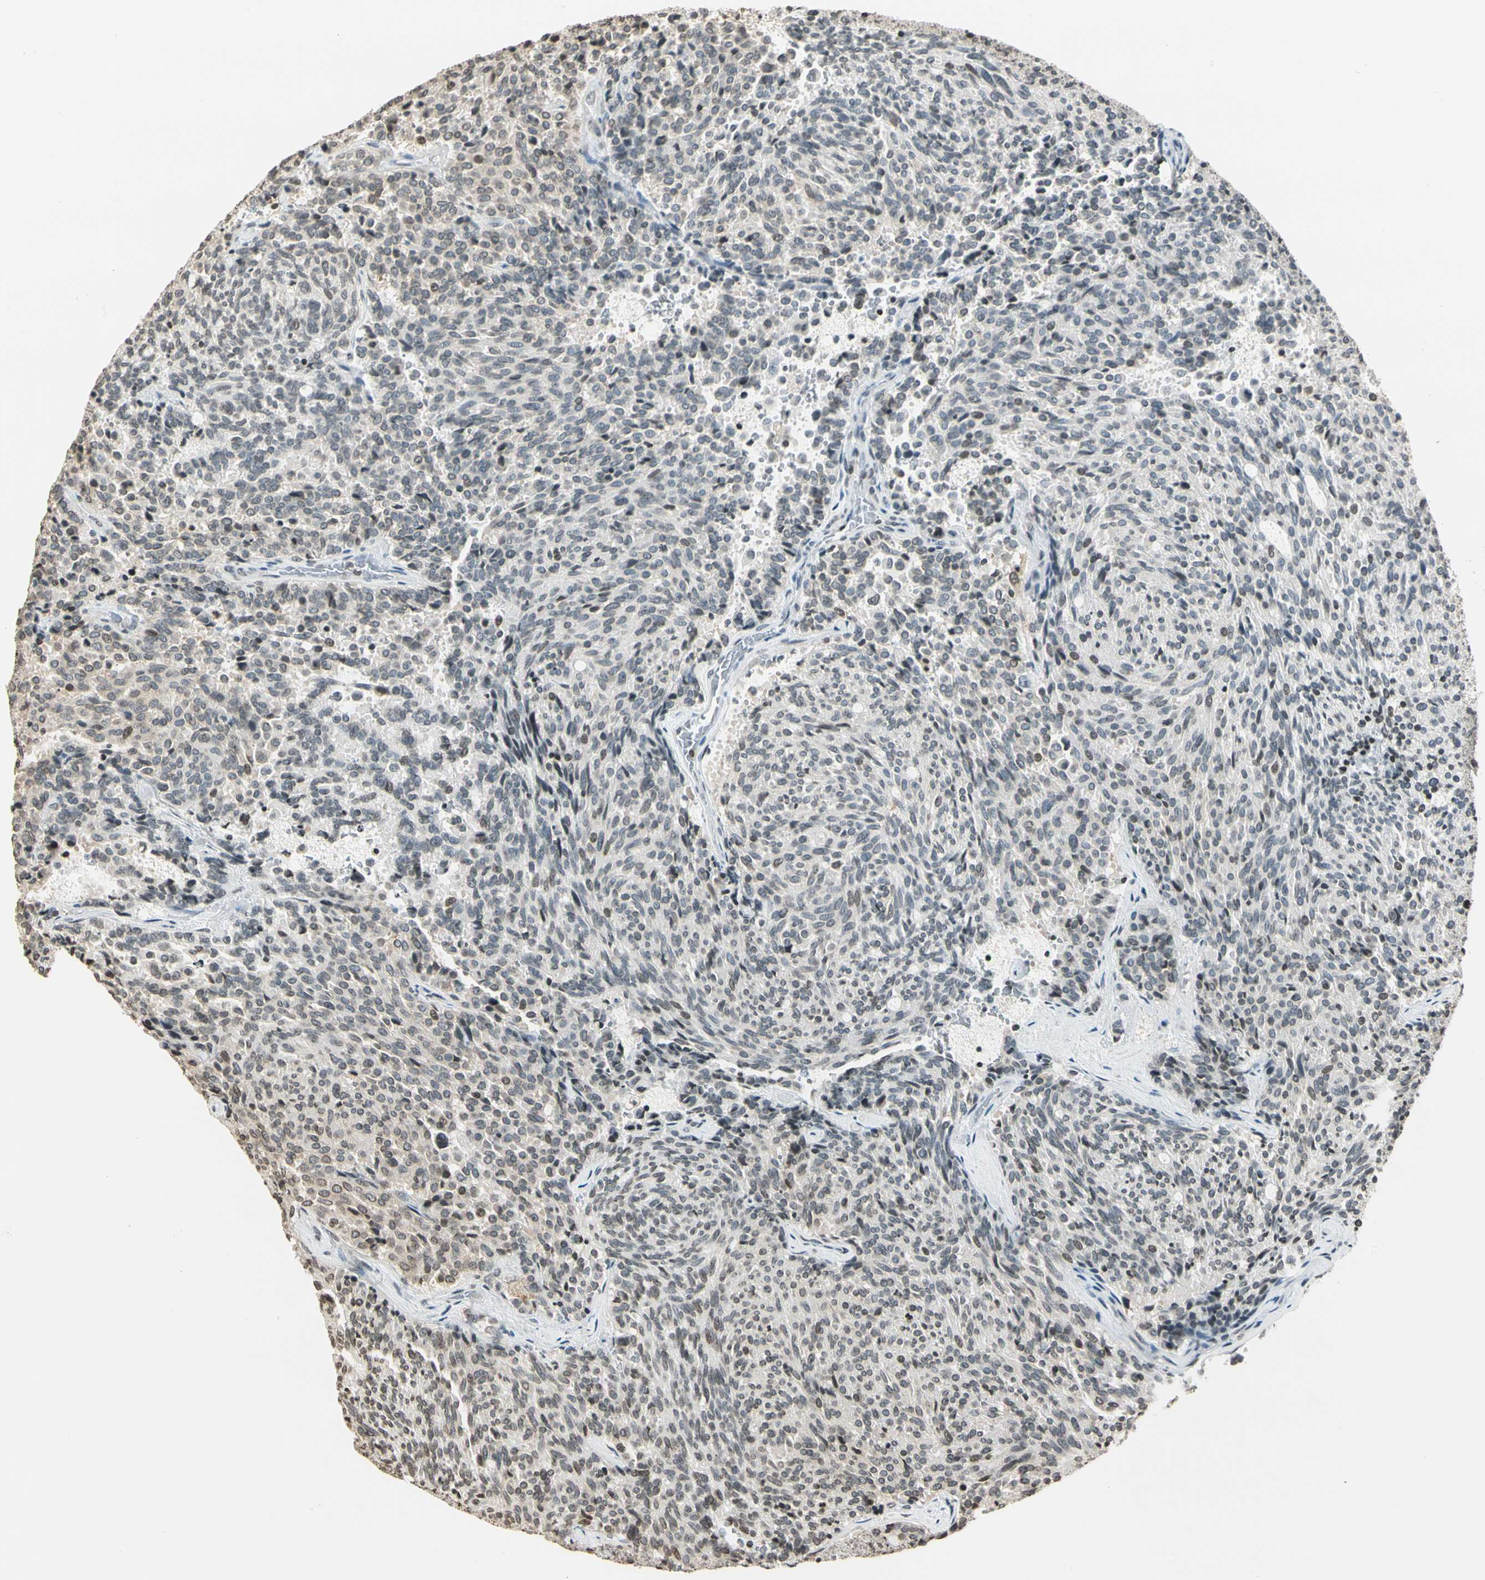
{"staining": {"intensity": "weak", "quantity": "<25%", "location": "nuclear"}, "tissue": "carcinoid", "cell_type": "Tumor cells", "image_type": "cancer", "snomed": [{"axis": "morphology", "description": "Carcinoid, malignant, NOS"}, {"axis": "topography", "description": "Pancreas"}], "caption": "A micrograph of carcinoid stained for a protein displays no brown staining in tumor cells.", "gene": "FER", "patient": {"sex": "female", "age": 54}}